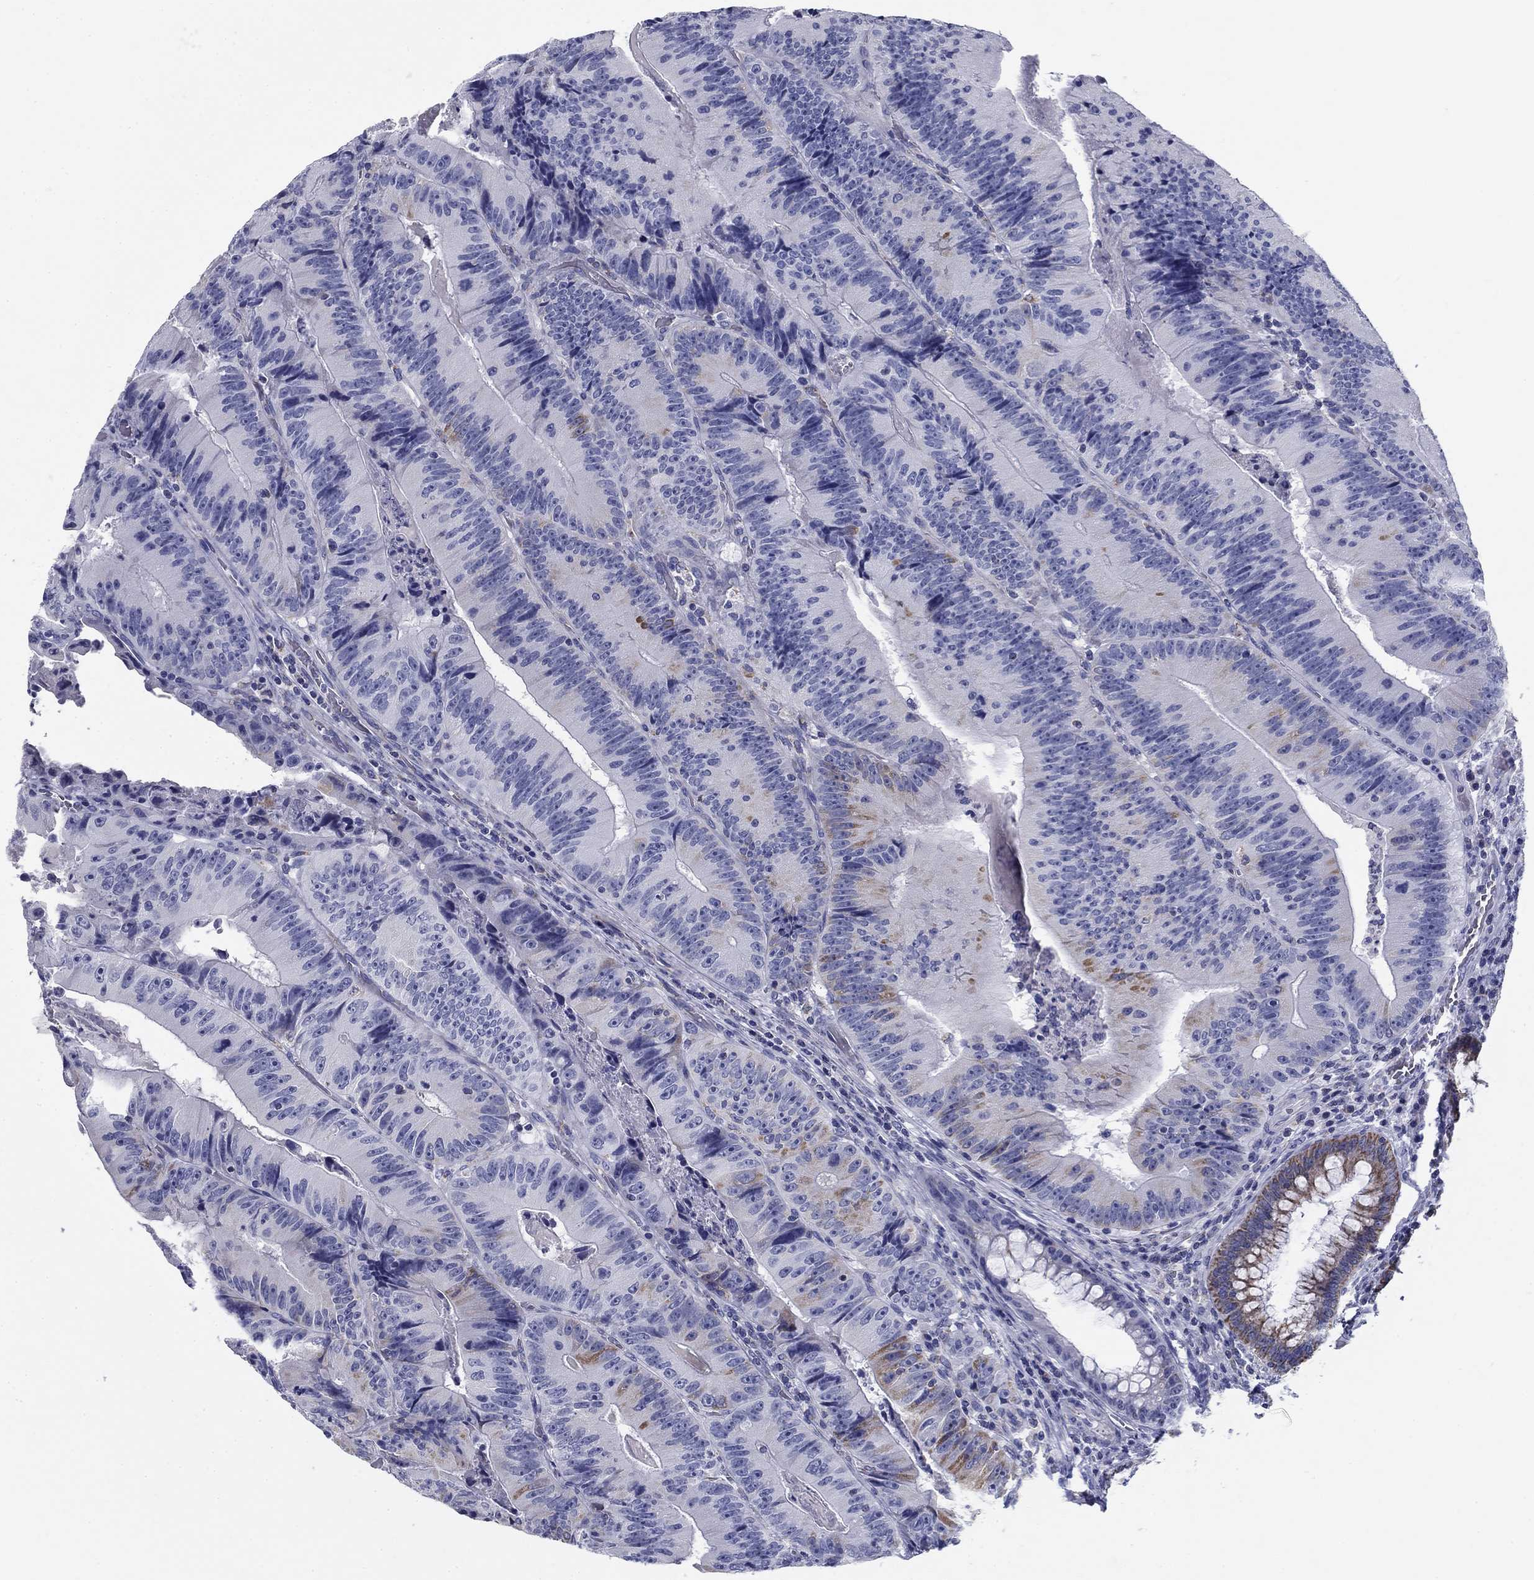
{"staining": {"intensity": "negative", "quantity": "none", "location": "none"}, "tissue": "colorectal cancer", "cell_type": "Tumor cells", "image_type": "cancer", "snomed": [{"axis": "morphology", "description": "Adenocarcinoma, NOS"}, {"axis": "topography", "description": "Colon"}], "caption": "Immunohistochemical staining of human colorectal adenocarcinoma shows no significant staining in tumor cells.", "gene": "UPB1", "patient": {"sex": "female", "age": 86}}